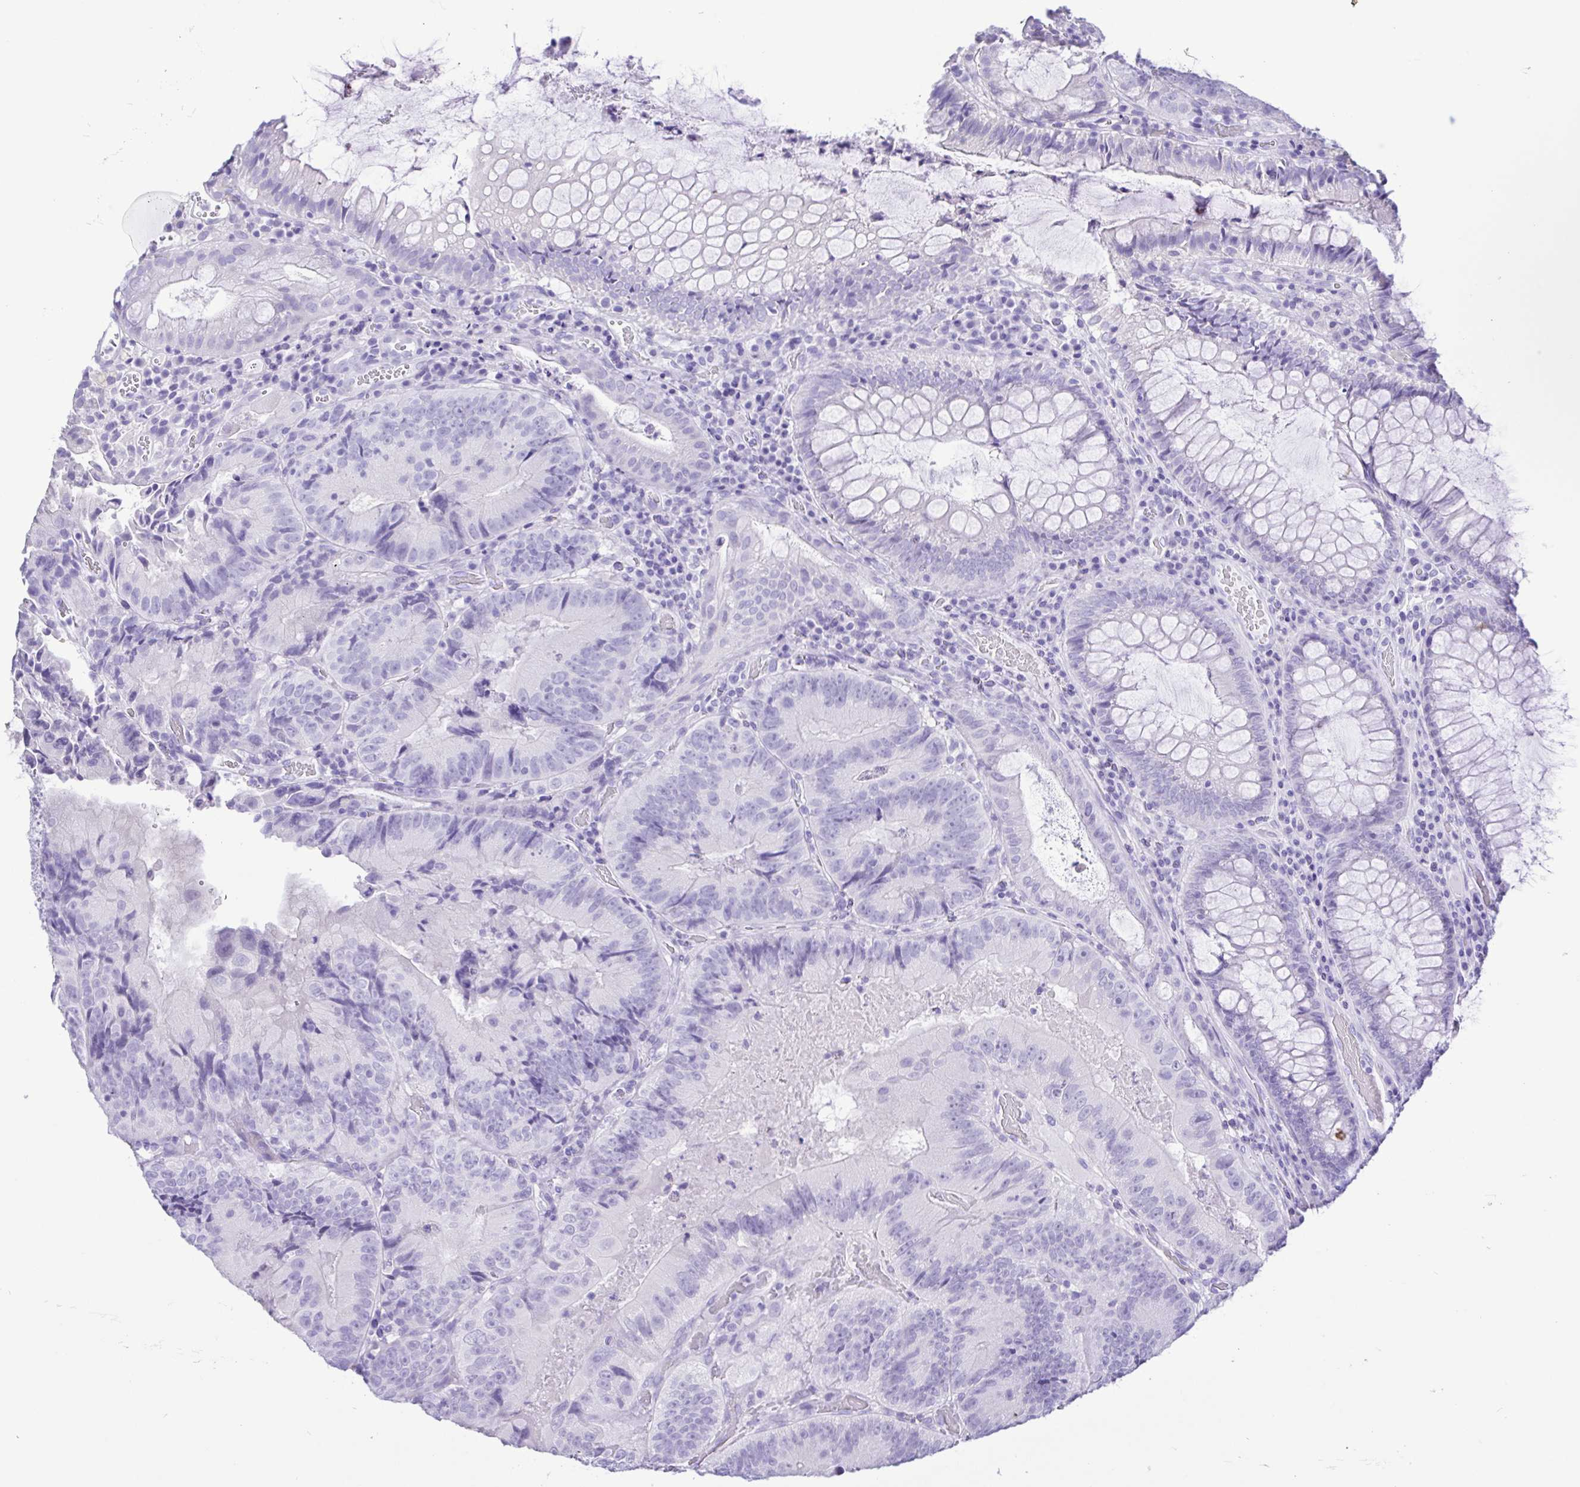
{"staining": {"intensity": "negative", "quantity": "none", "location": "none"}, "tissue": "colorectal cancer", "cell_type": "Tumor cells", "image_type": "cancer", "snomed": [{"axis": "morphology", "description": "Adenocarcinoma, NOS"}, {"axis": "topography", "description": "Colon"}], "caption": "The IHC photomicrograph has no significant positivity in tumor cells of colorectal cancer tissue.", "gene": "CASP14", "patient": {"sex": "female", "age": 86}}